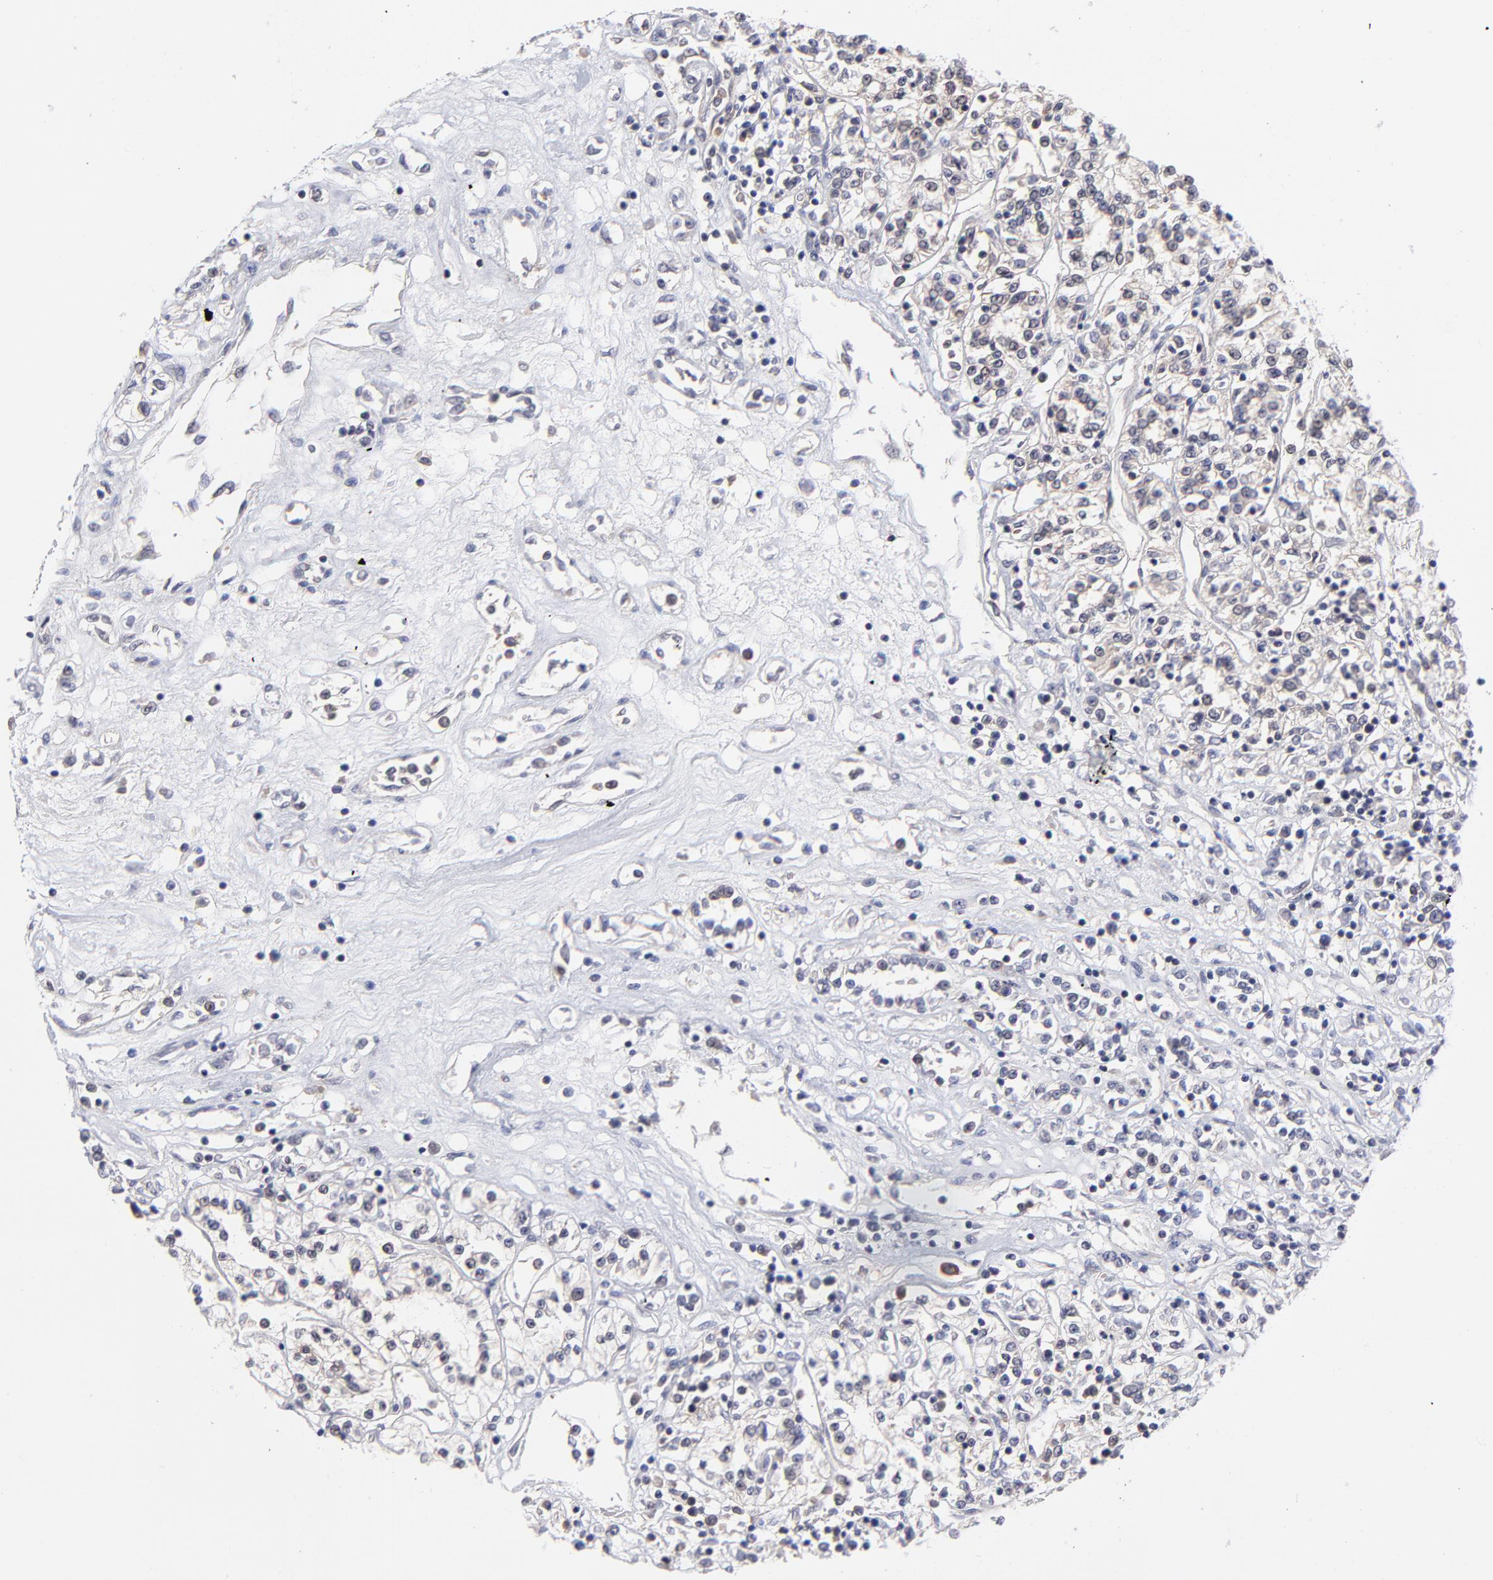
{"staining": {"intensity": "negative", "quantity": "none", "location": "none"}, "tissue": "renal cancer", "cell_type": "Tumor cells", "image_type": "cancer", "snomed": [{"axis": "morphology", "description": "Adenocarcinoma, NOS"}, {"axis": "topography", "description": "Kidney"}], "caption": "Tumor cells show no significant protein staining in adenocarcinoma (renal). (Stains: DAB IHC with hematoxylin counter stain, Microscopy: brightfield microscopy at high magnification).", "gene": "UBE2E3", "patient": {"sex": "female", "age": 76}}